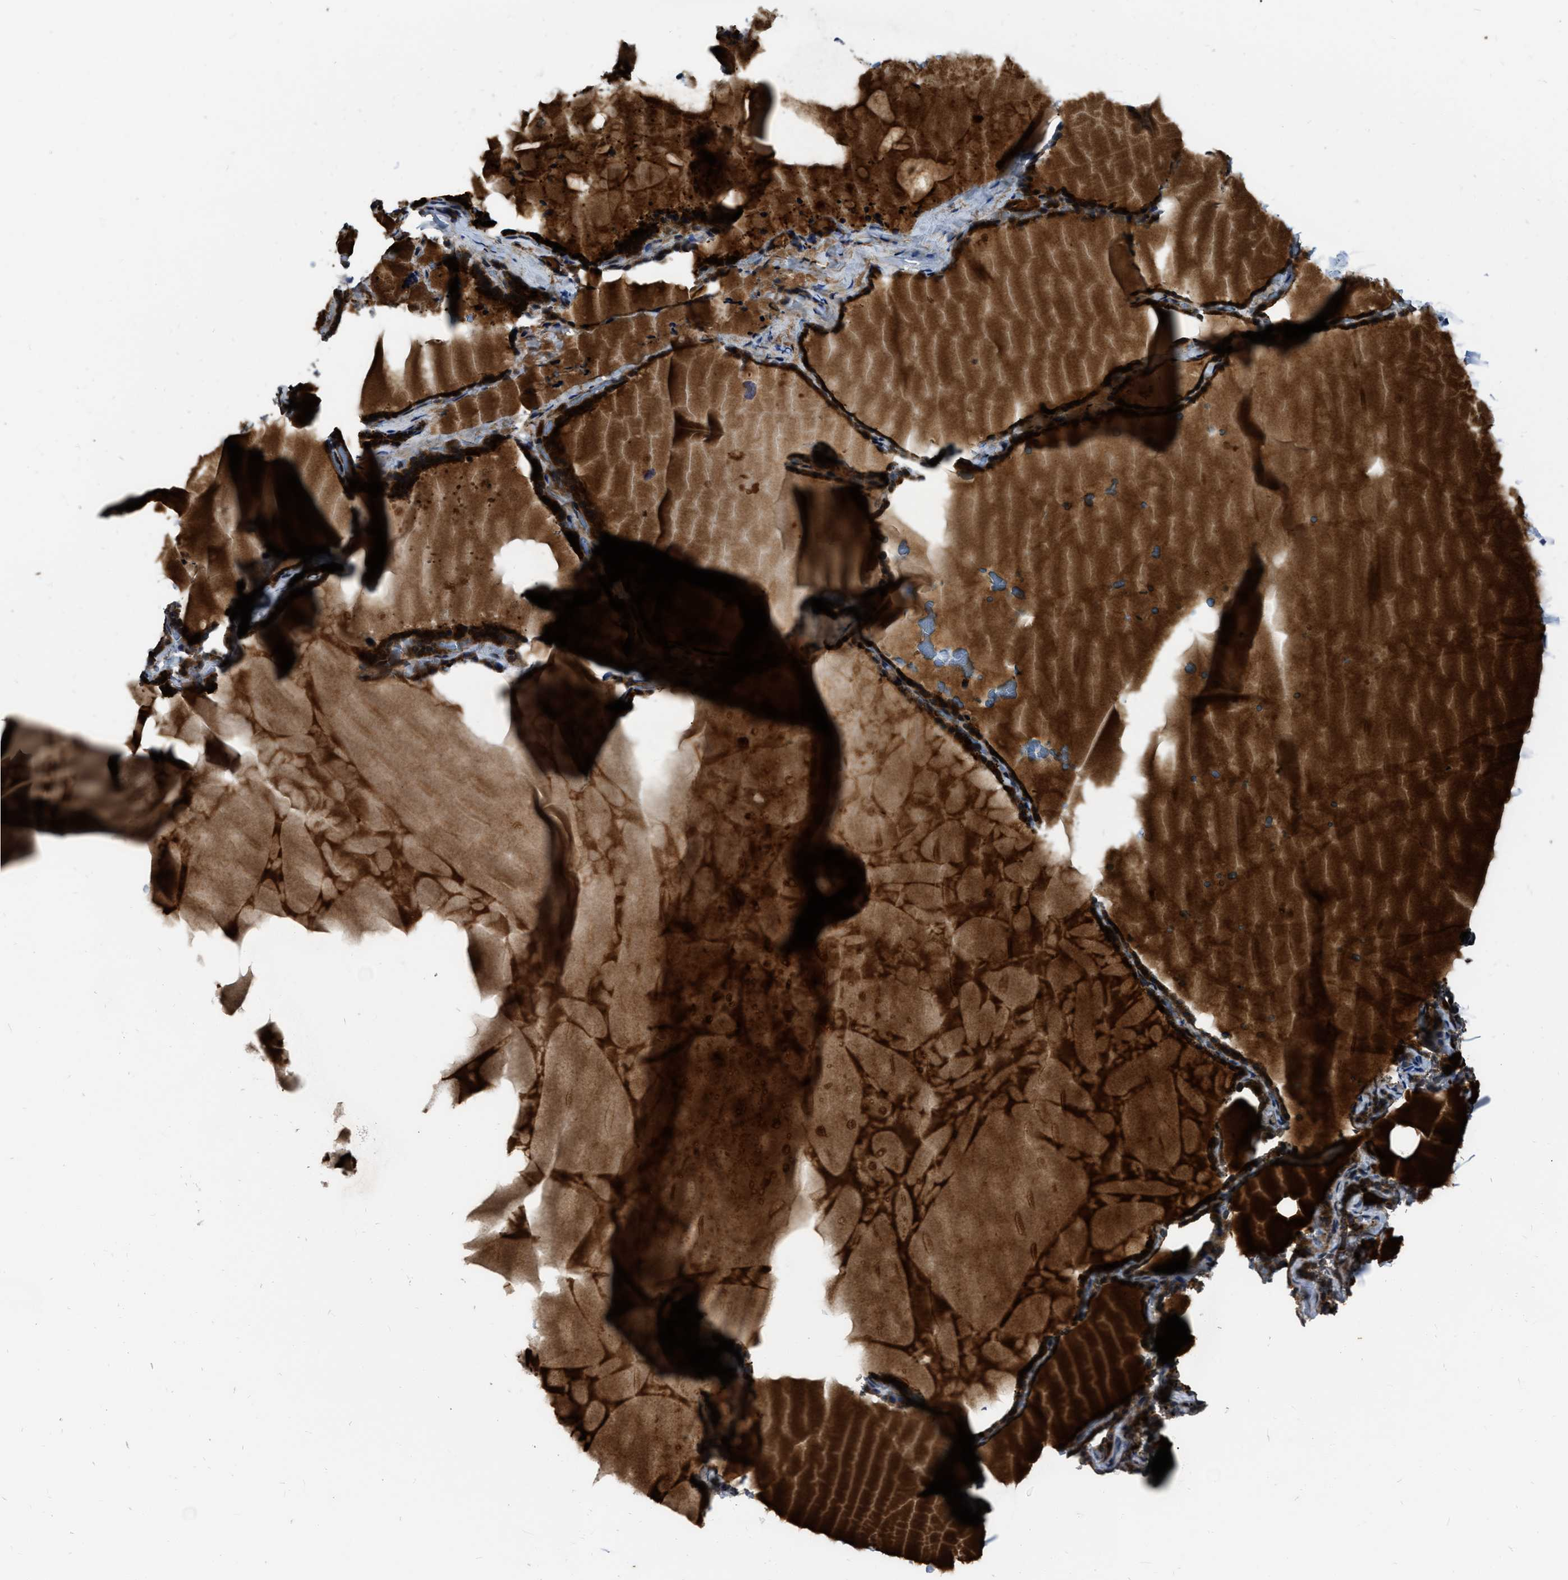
{"staining": {"intensity": "strong", "quantity": ">75%", "location": "cytoplasmic/membranous"}, "tissue": "thyroid gland", "cell_type": "Glandular cells", "image_type": "normal", "snomed": [{"axis": "morphology", "description": "Normal tissue, NOS"}, {"axis": "topography", "description": "Thyroid gland"}], "caption": "High-power microscopy captured an IHC micrograph of normal thyroid gland, revealing strong cytoplasmic/membranous expression in approximately >75% of glandular cells.", "gene": "PPWD1", "patient": {"sex": "female", "age": 28}}